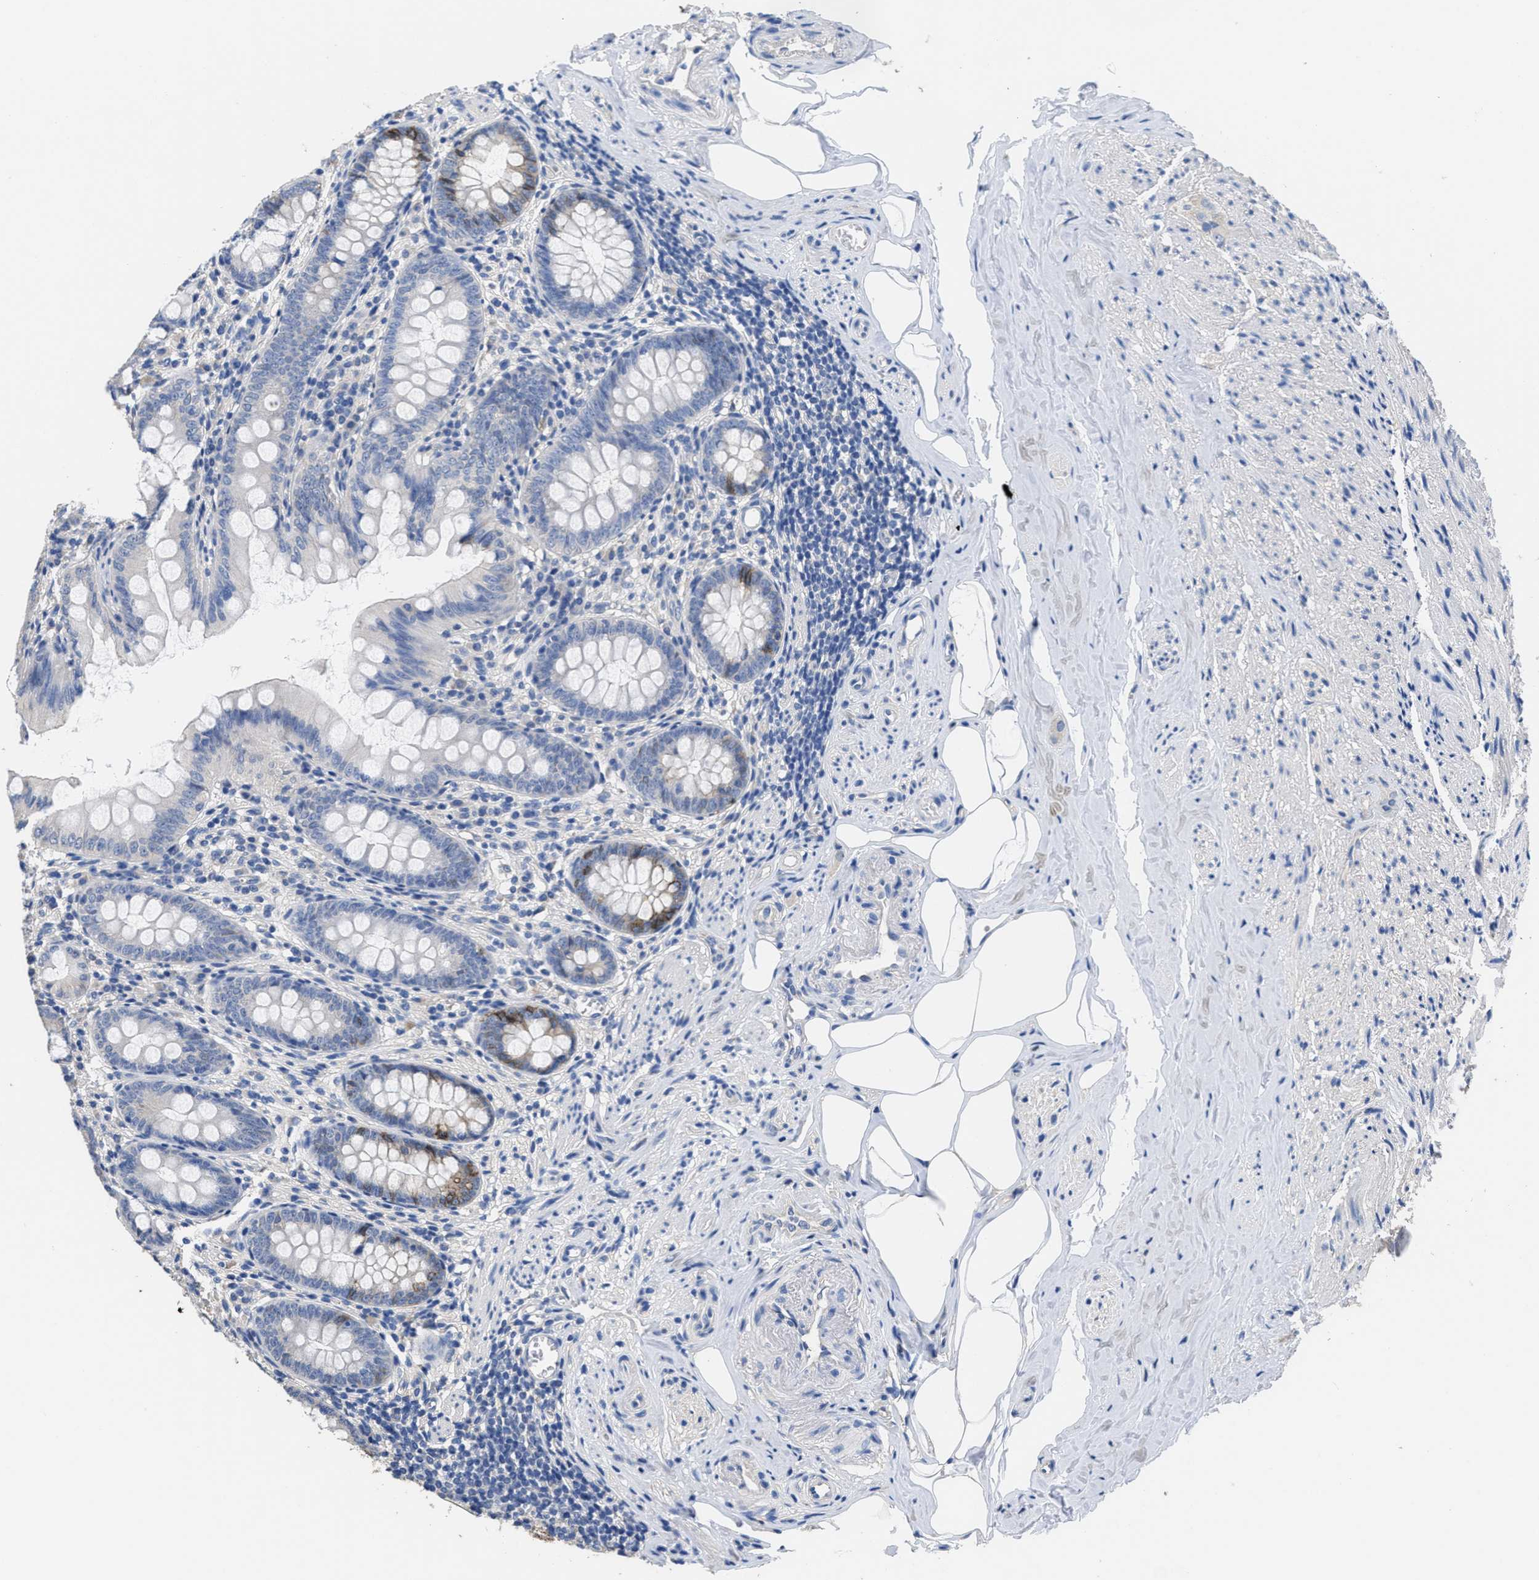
{"staining": {"intensity": "moderate", "quantity": "<25%", "location": "cytoplasmic/membranous"}, "tissue": "appendix", "cell_type": "Glandular cells", "image_type": "normal", "snomed": [{"axis": "morphology", "description": "Normal tissue, NOS"}, {"axis": "topography", "description": "Appendix"}], "caption": "A low amount of moderate cytoplasmic/membranous staining is present in about <25% of glandular cells in benign appendix. Using DAB (3,3'-diaminobenzidine) (brown) and hematoxylin (blue) stains, captured at high magnification using brightfield microscopy.", "gene": "CA9", "patient": {"sex": "female", "age": 77}}